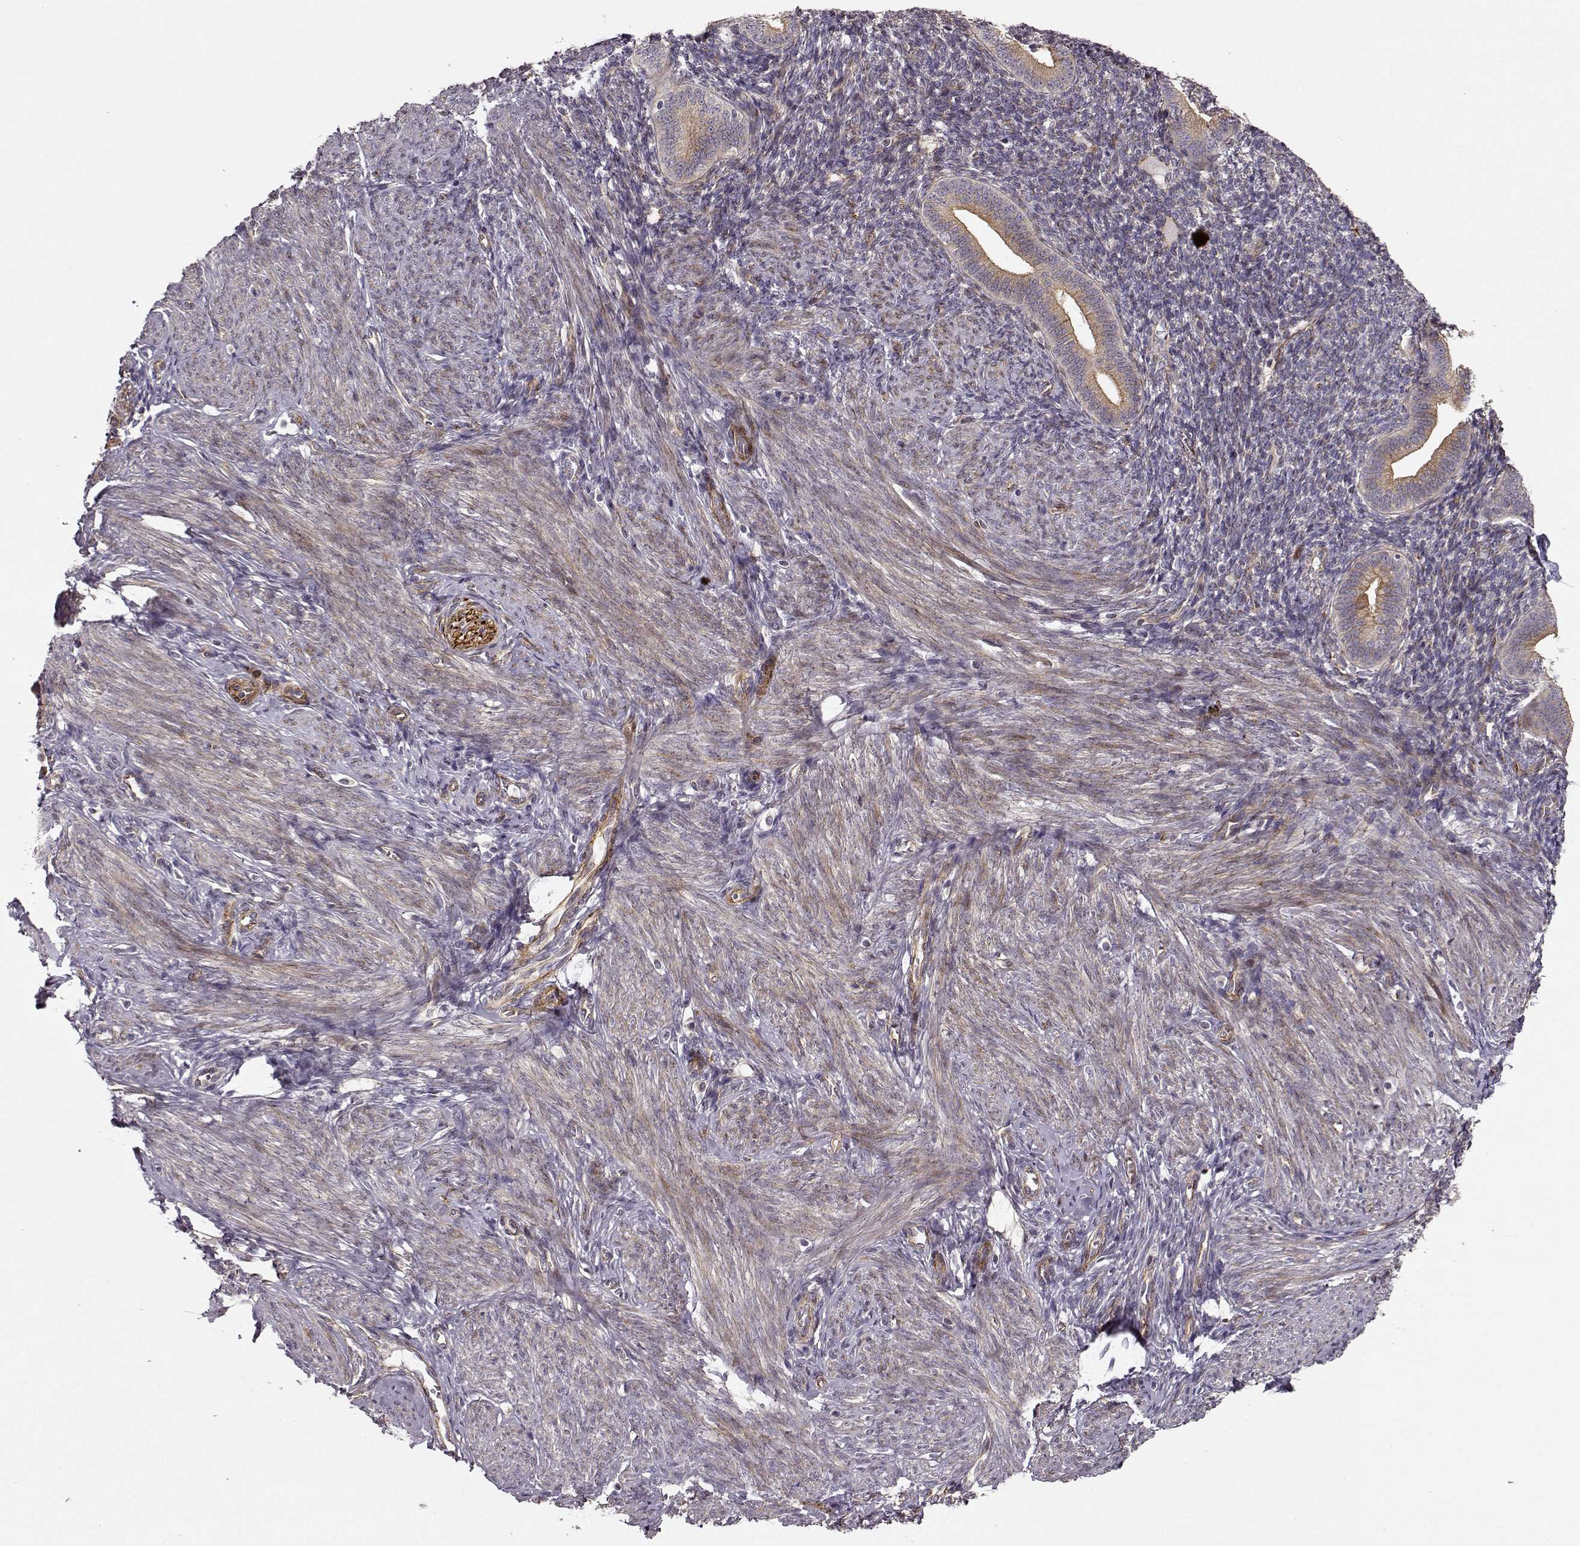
{"staining": {"intensity": "weak", "quantity": "25%-75%", "location": "cytoplasmic/membranous"}, "tissue": "endometrium", "cell_type": "Cells in endometrial stroma", "image_type": "normal", "snomed": [{"axis": "morphology", "description": "Normal tissue, NOS"}, {"axis": "topography", "description": "Endometrium"}], "caption": "High-magnification brightfield microscopy of unremarkable endometrium stained with DAB (3,3'-diaminobenzidine) (brown) and counterstained with hematoxylin (blue). cells in endometrial stroma exhibit weak cytoplasmic/membranous positivity is identified in approximately25%-75% of cells. Nuclei are stained in blue.", "gene": "MTR", "patient": {"sex": "female", "age": 40}}